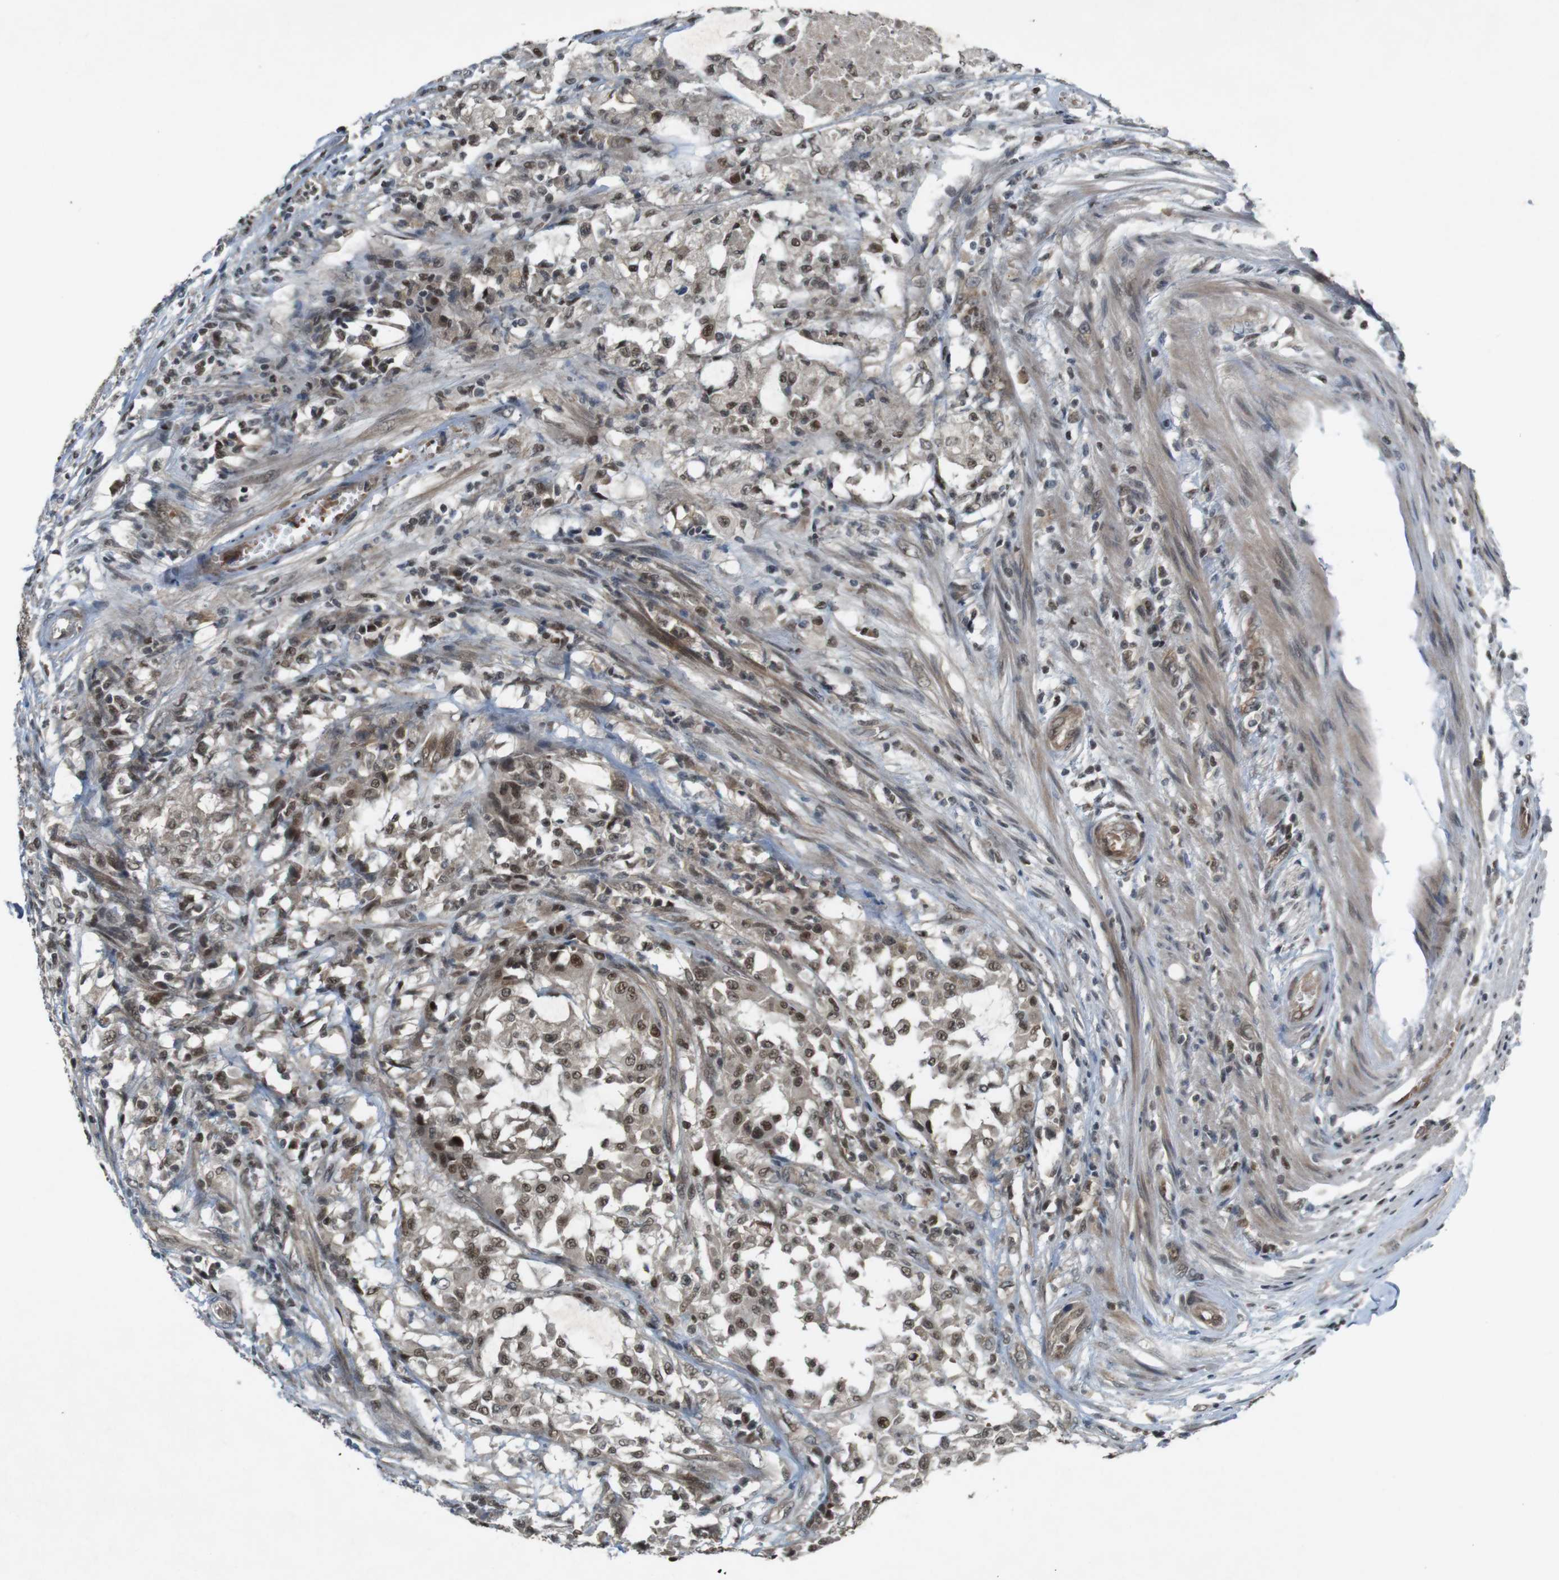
{"staining": {"intensity": "moderate", "quantity": ">75%", "location": "cytoplasmic/membranous,nuclear"}, "tissue": "colorectal cancer", "cell_type": "Tumor cells", "image_type": "cancer", "snomed": [{"axis": "morphology", "description": "Normal tissue, NOS"}, {"axis": "morphology", "description": "Adenocarcinoma, NOS"}, {"axis": "topography", "description": "Rectum"}, {"axis": "topography", "description": "Peripheral nerve tissue"}], "caption": "Colorectal adenocarcinoma was stained to show a protein in brown. There is medium levels of moderate cytoplasmic/membranous and nuclear expression in approximately >75% of tumor cells.", "gene": "MAPKAPK5", "patient": {"sex": "male", "age": 92}}